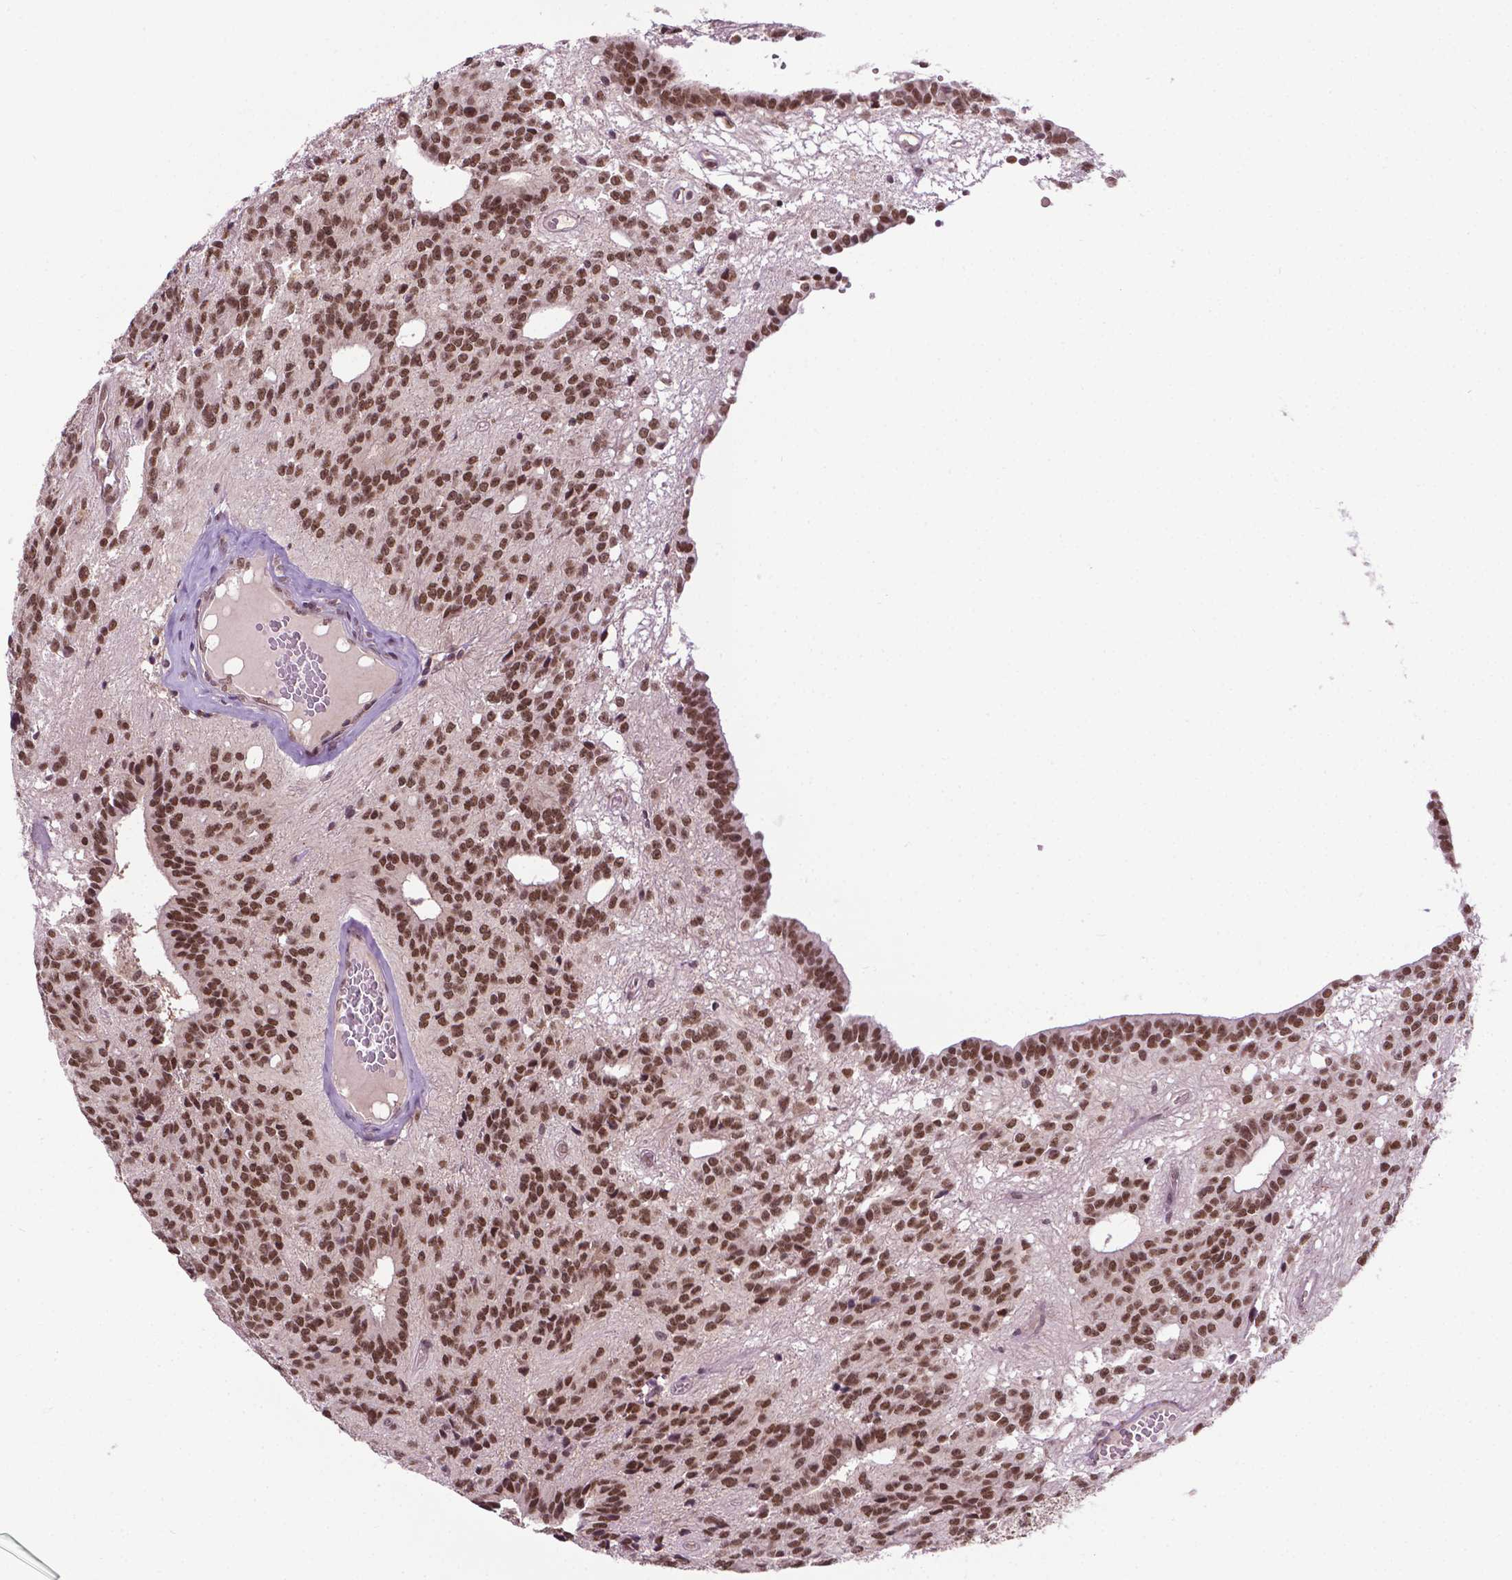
{"staining": {"intensity": "strong", "quantity": ">75%", "location": "nuclear"}, "tissue": "glioma", "cell_type": "Tumor cells", "image_type": "cancer", "snomed": [{"axis": "morphology", "description": "Glioma, malignant, Low grade"}, {"axis": "topography", "description": "Brain"}], "caption": "This is a micrograph of immunohistochemistry staining of malignant glioma (low-grade), which shows strong expression in the nuclear of tumor cells.", "gene": "UBQLN4", "patient": {"sex": "male", "age": 31}}